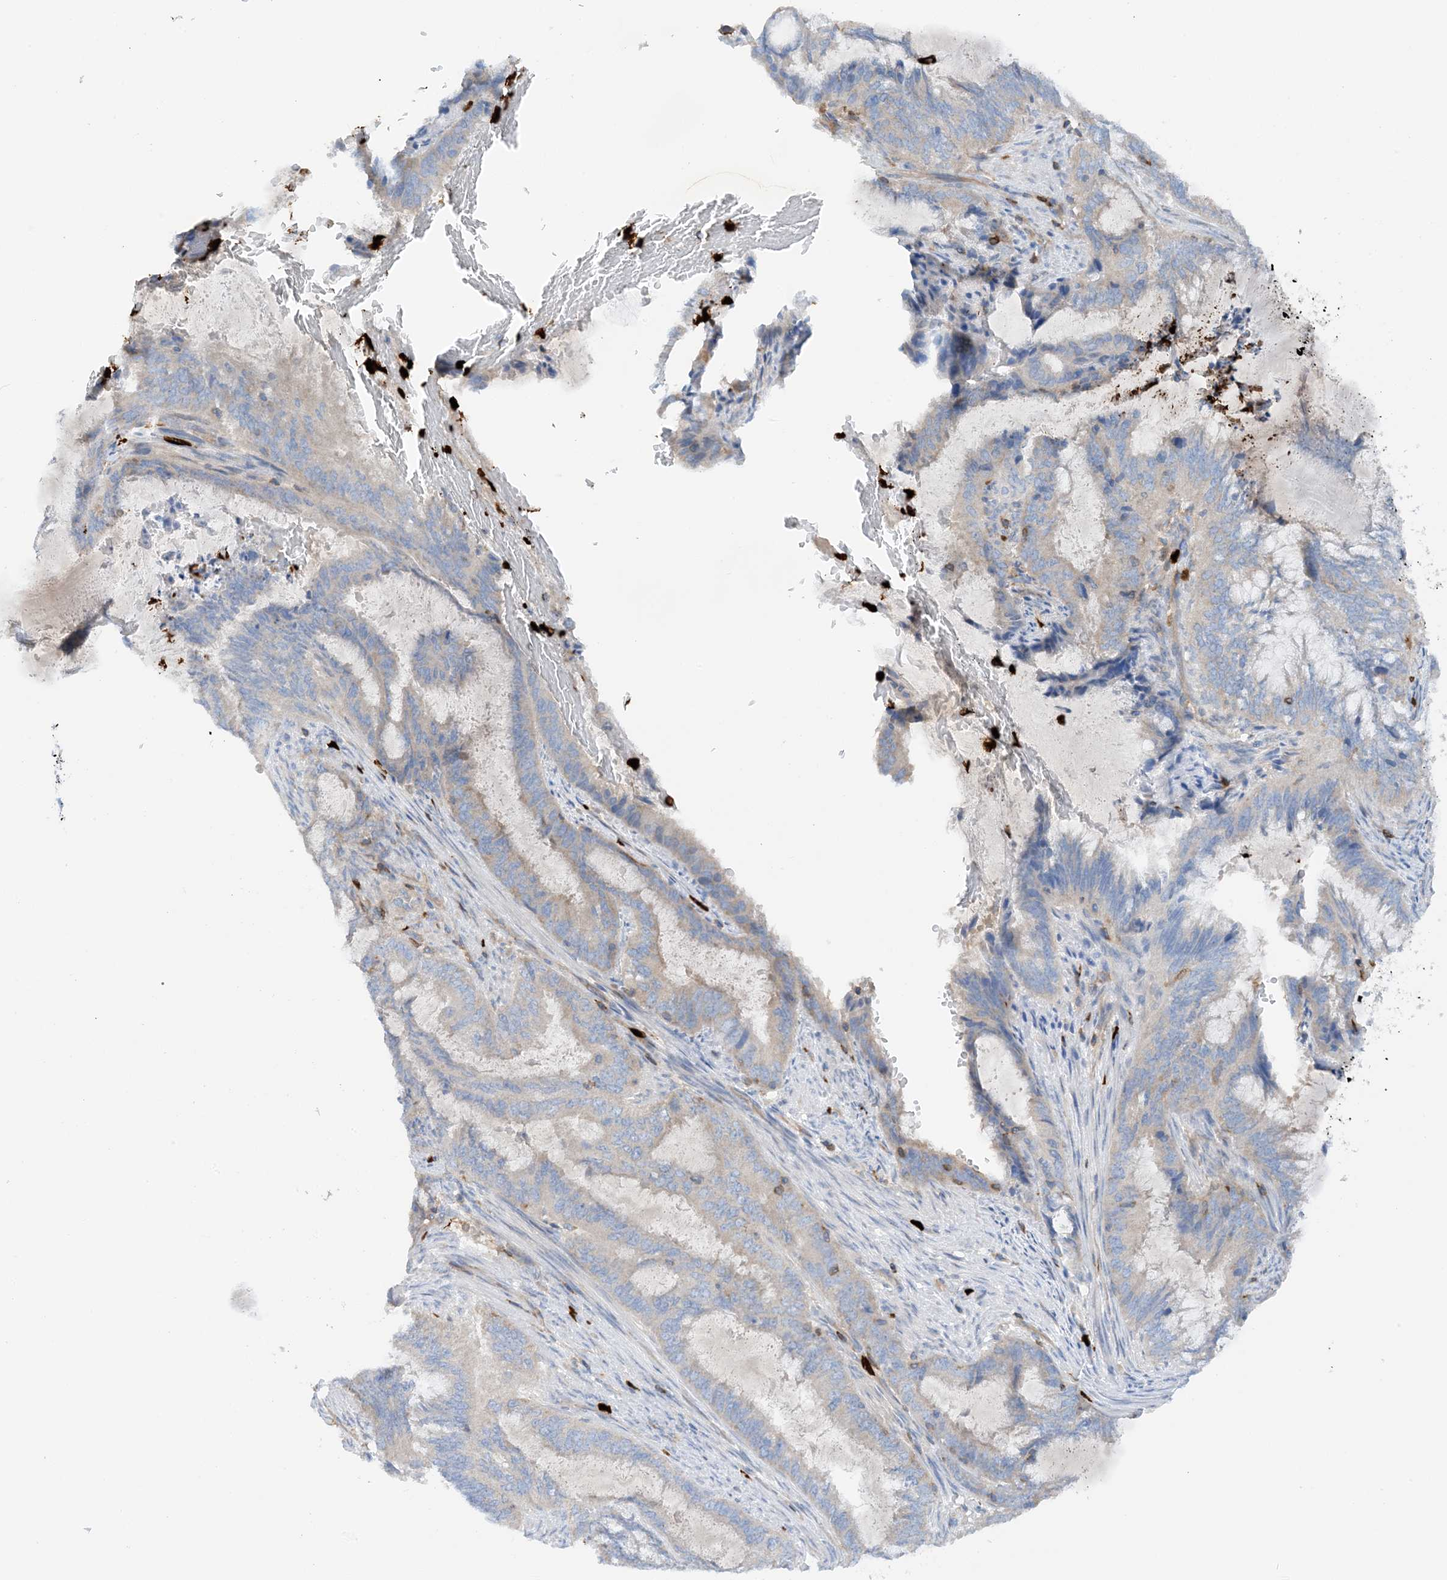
{"staining": {"intensity": "negative", "quantity": "none", "location": "none"}, "tissue": "endometrial cancer", "cell_type": "Tumor cells", "image_type": "cancer", "snomed": [{"axis": "morphology", "description": "Adenocarcinoma, NOS"}, {"axis": "topography", "description": "Endometrium"}], "caption": "Tumor cells show no significant staining in endometrial adenocarcinoma. (DAB IHC, high magnification).", "gene": "PHACTR2", "patient": {"sex": "female", "age": 51}}